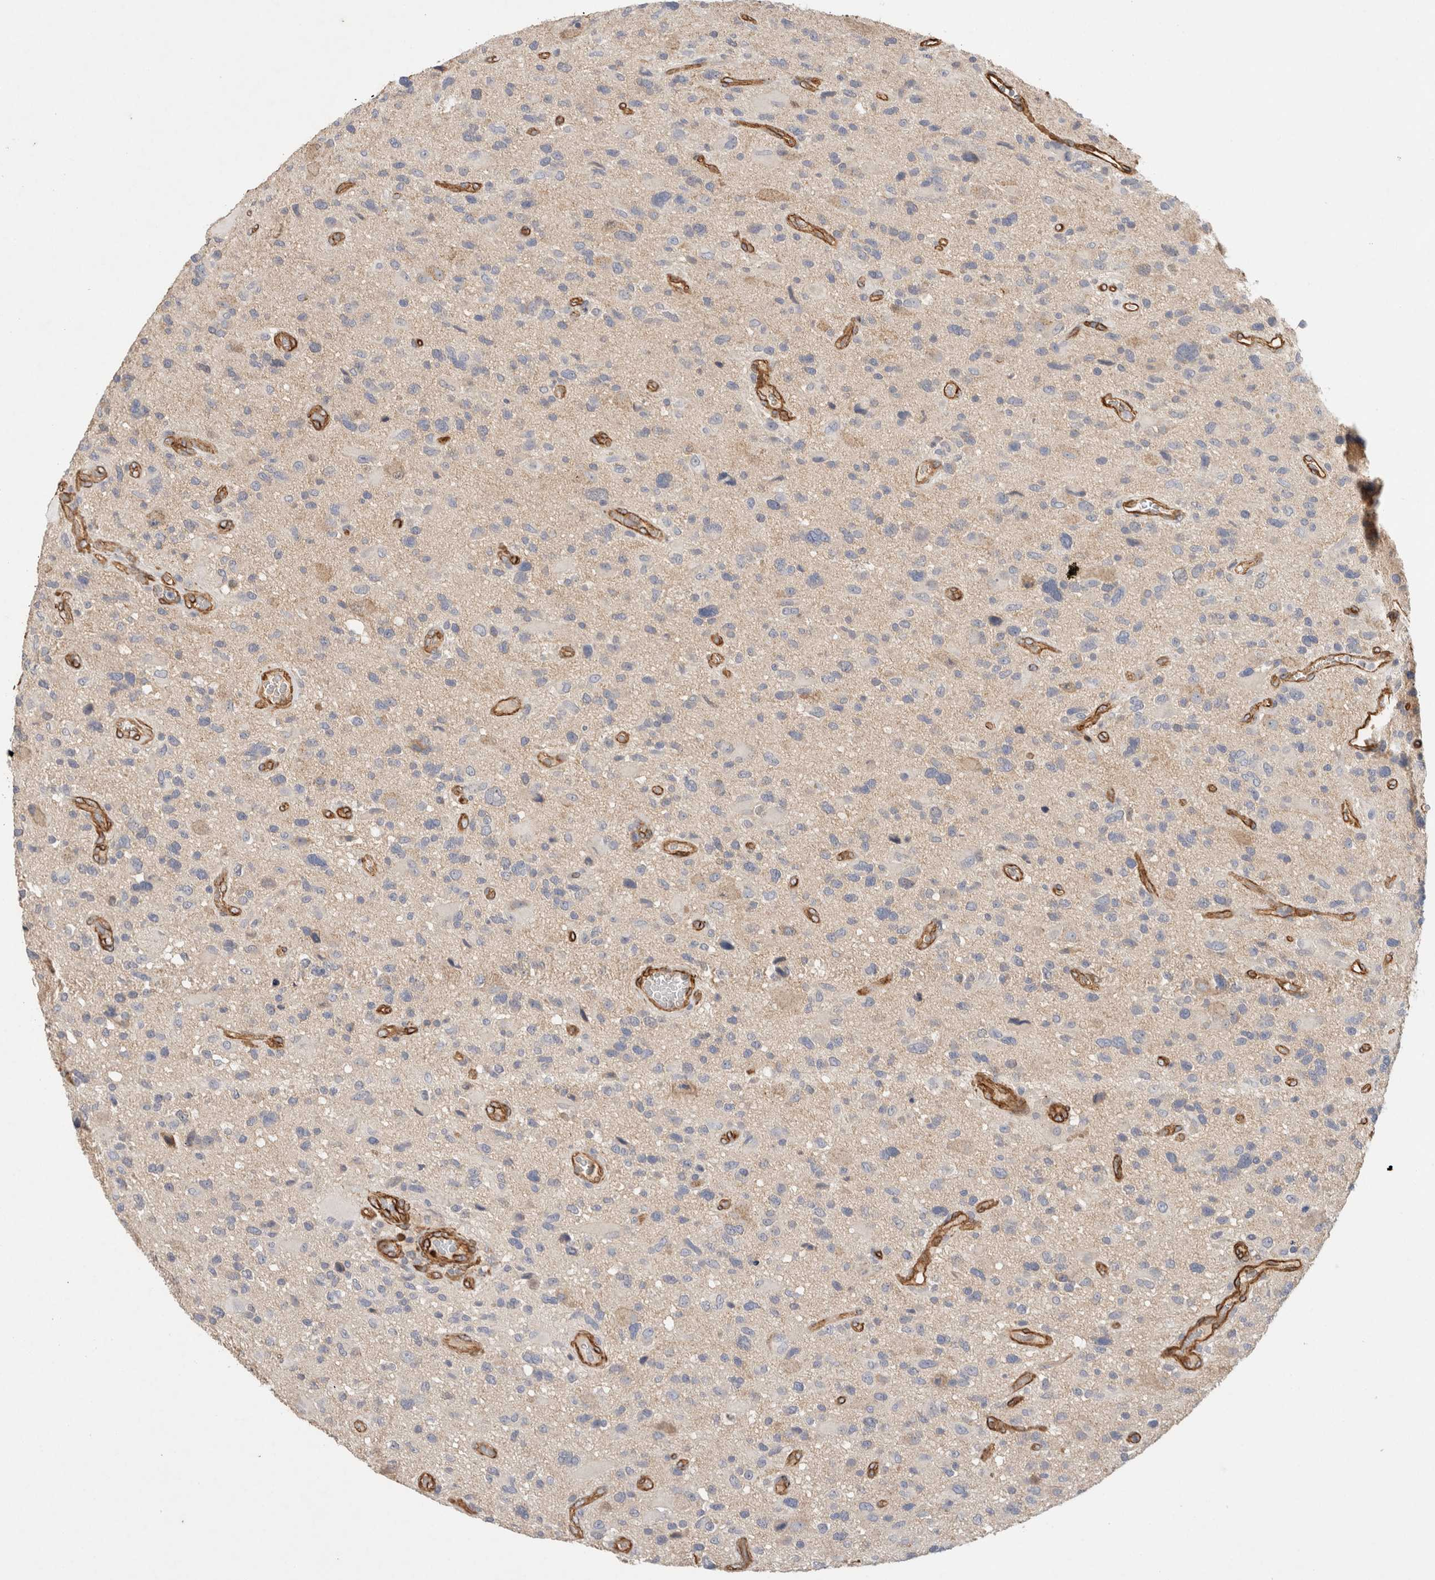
{"staining": {"intensity": "negative", "quantity": "none", "location": "none"}, "tissue": "glioma", "cell_type": "Tumor cells", "image_type": "cancer", "snomed": [{"axis": "morphology", "description": "Glioma, malignant, High grade"}, {"axis": "topography", "description": "Brain"}], "caption": "Glioma was stained to show a protein in brown. There is no significant expression in tumor cells. (Brightfield microscopy of DAB (3,3'-diaminobenzidine) immunohistochemistry at high magnification).", "gene": "JMJD4", "patient": {"sex": "male", "age": 33}}